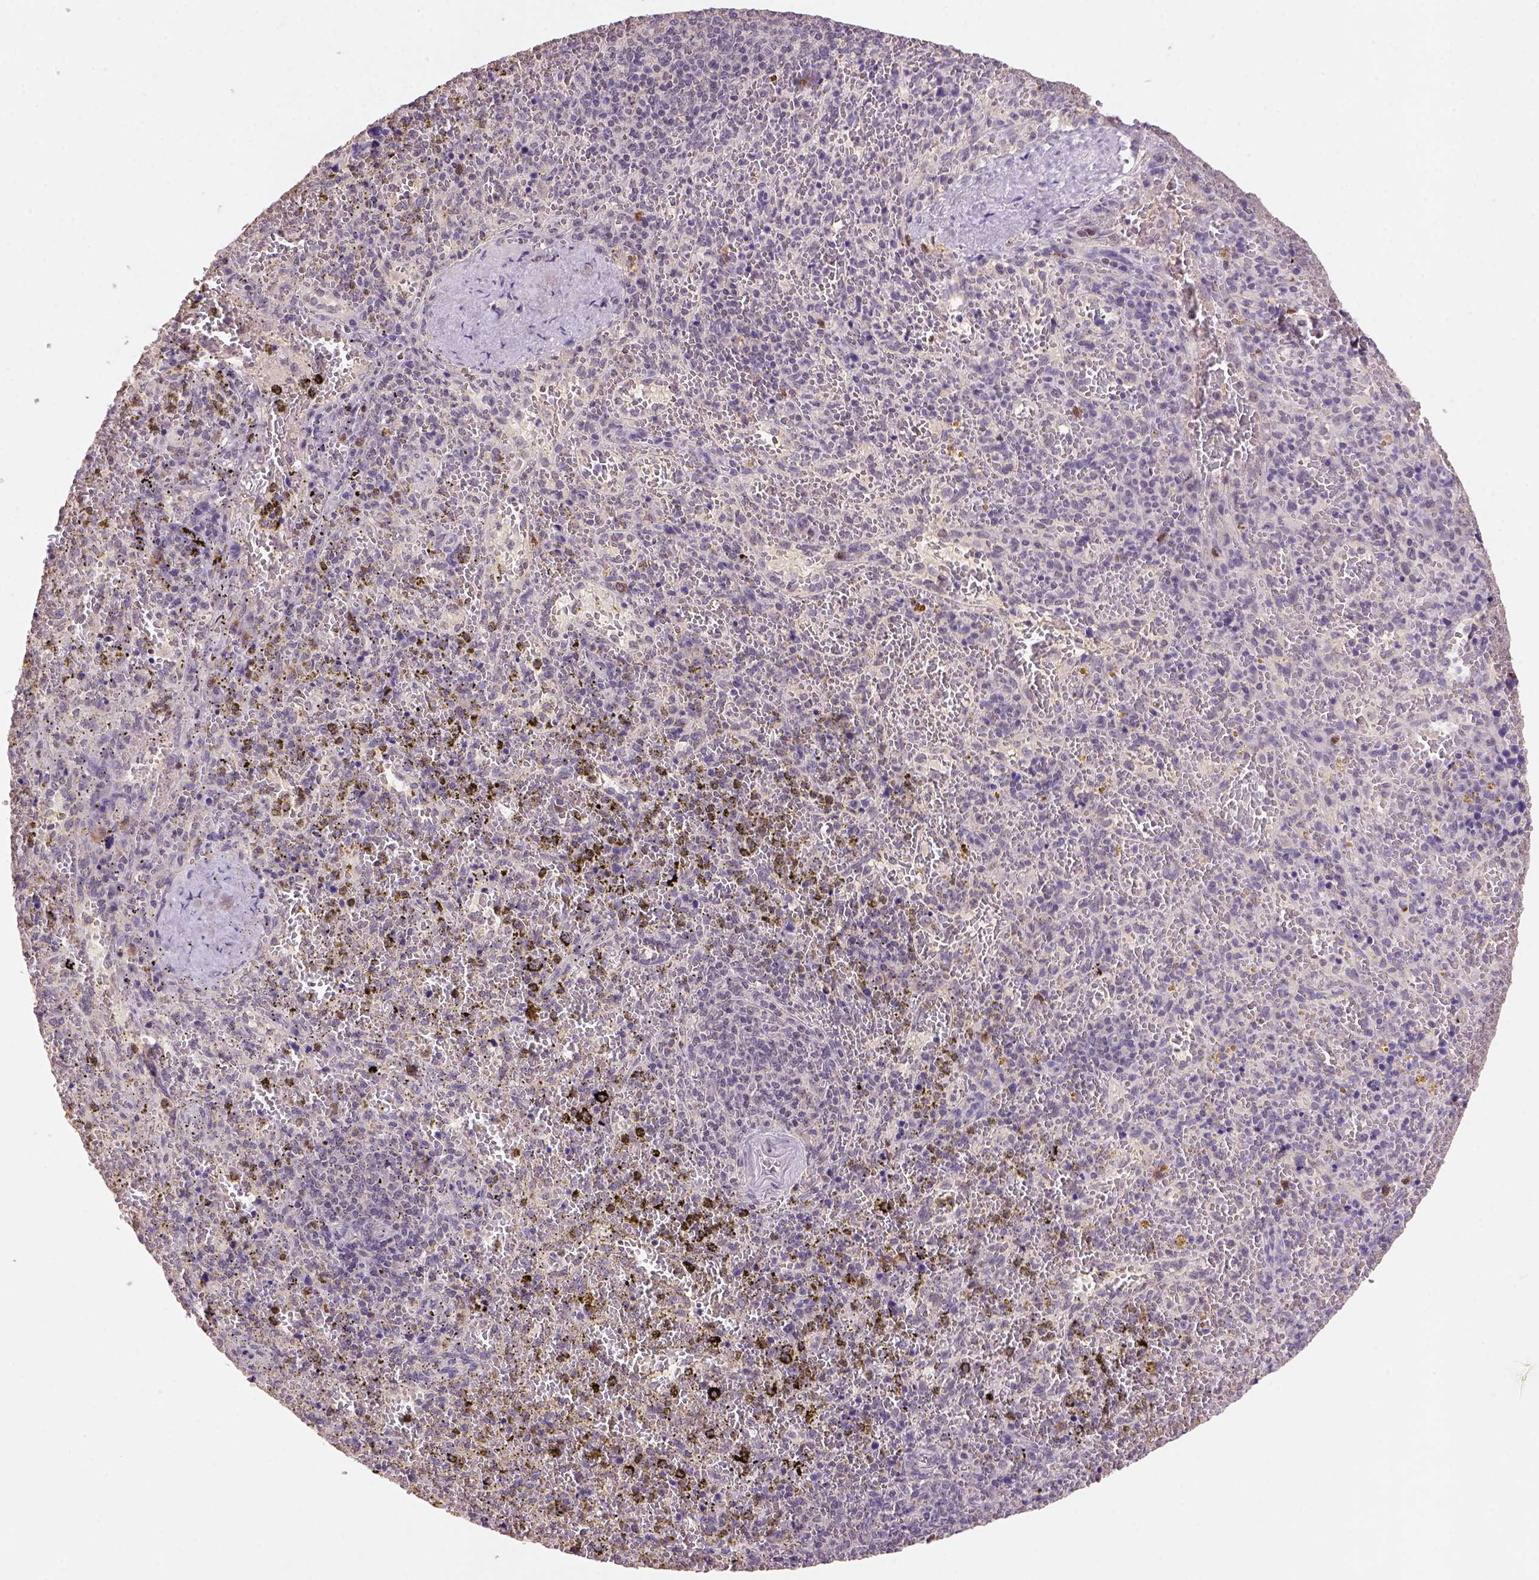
{"staining": {"intensity": "moderate", "quantity": "<25%", "location": "cytoplasmic/membranous,nuclear"}, "tissue": "spleen", "cell_type": "Cells in red pulp", "image_type": "normal", "snomed": [{"axis": "morphology", "description": "Normal tissue, NOS"}, {"axis": "topography", "description": "Spleen"}], "caption": "A brown stain shows moderate cytoplasmic/membranous,nuclear staining of a protein in cells in red pulp of unremarkable human spleen. Nuclei are stained in blue.", "gene": "SCML4", "patient": {"sex": "female", "age": 50}}